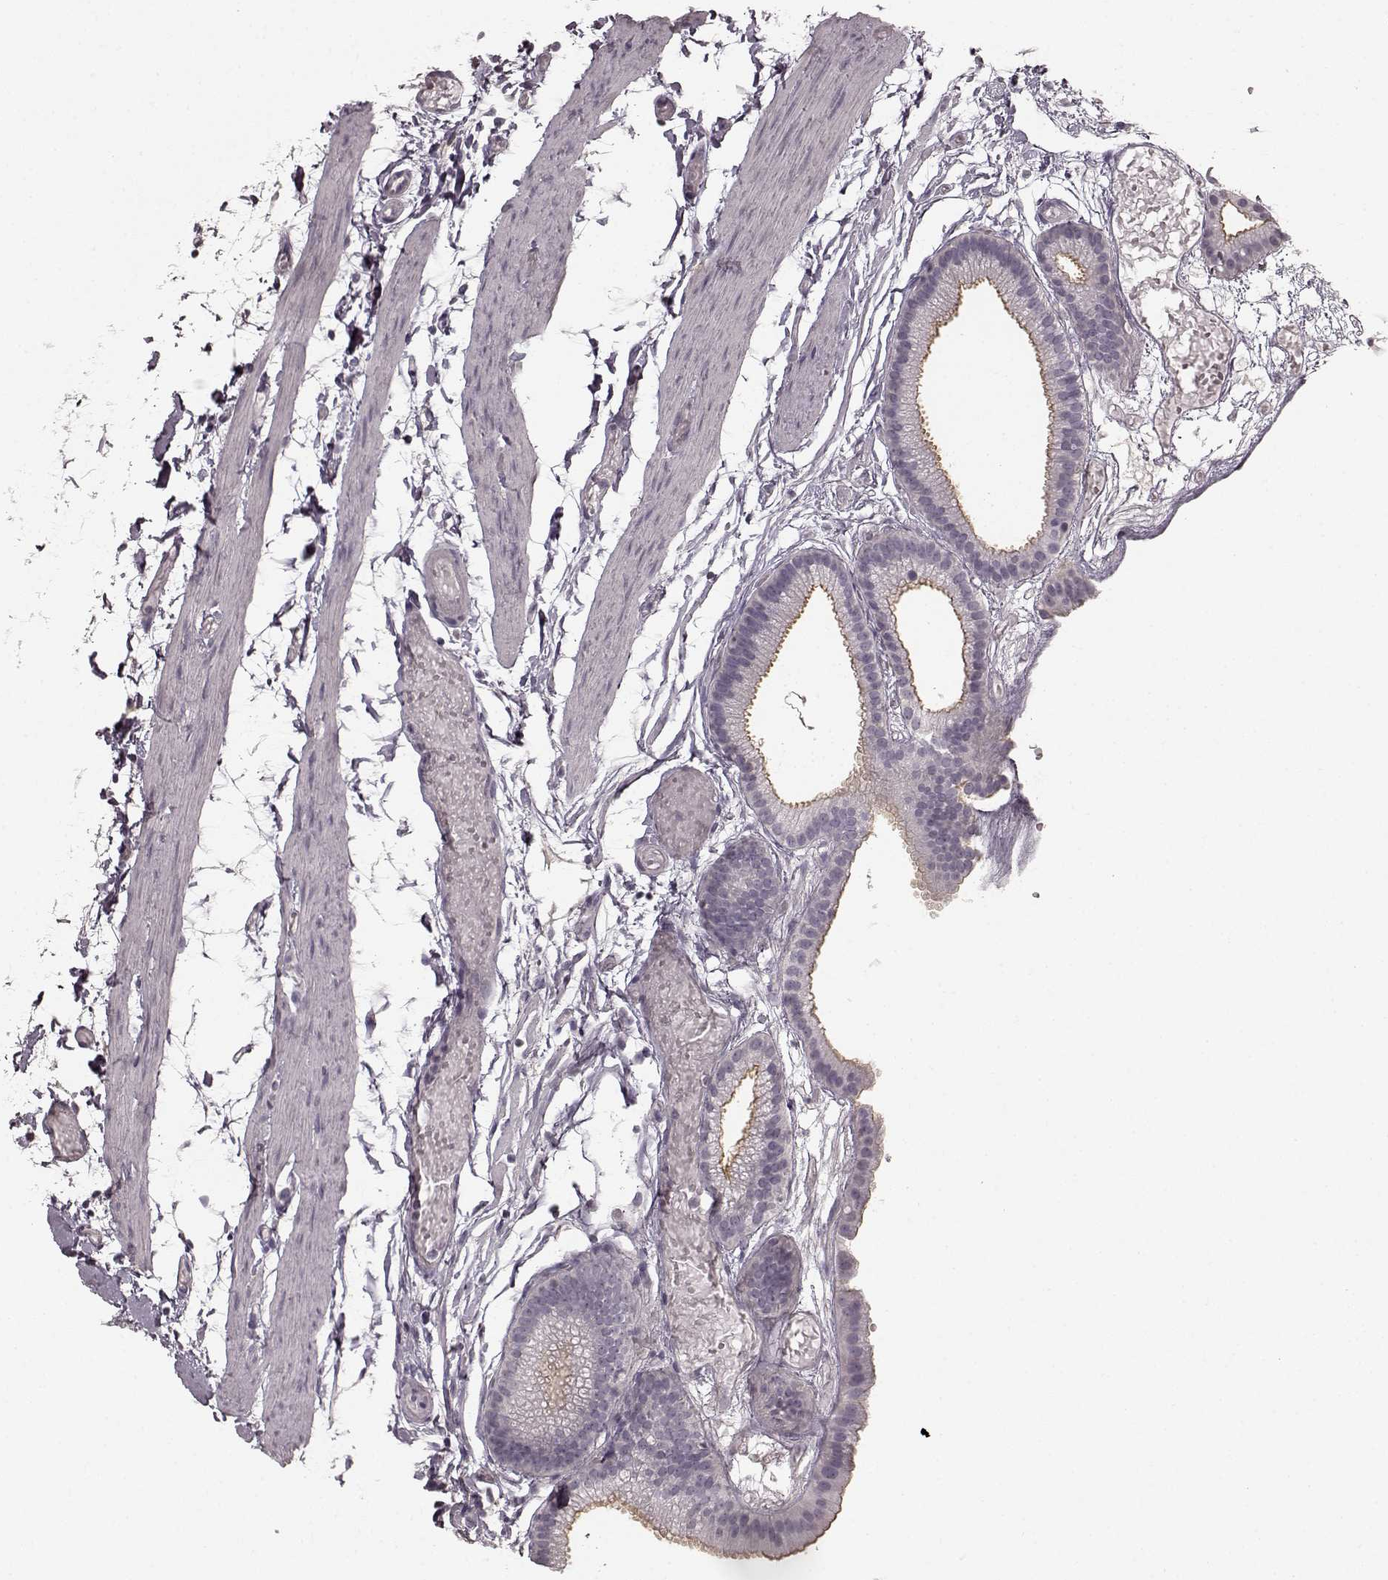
{"staining": {"intensity": "moderate", "quantity": "25%-75%", "location": "cytoplasmic/membranous"}, "tissue": "gallbladder", "cell_type": "Glandular cells", "image_type": "normal", "snomed": [{"axis": "morphology", "description": "Normal tissue, NOS"}, {"axis": "topography", "description": "Gallbladder"}], "caption": "A photomicrograph of gallbladder stained for a protein exhibits moderate cytoplasmic/membranous brown staining in glandular cells. Nuclei are stained in blue.", "gene": "PRKCE", "patient": {"sex": "female", "age": 45}}